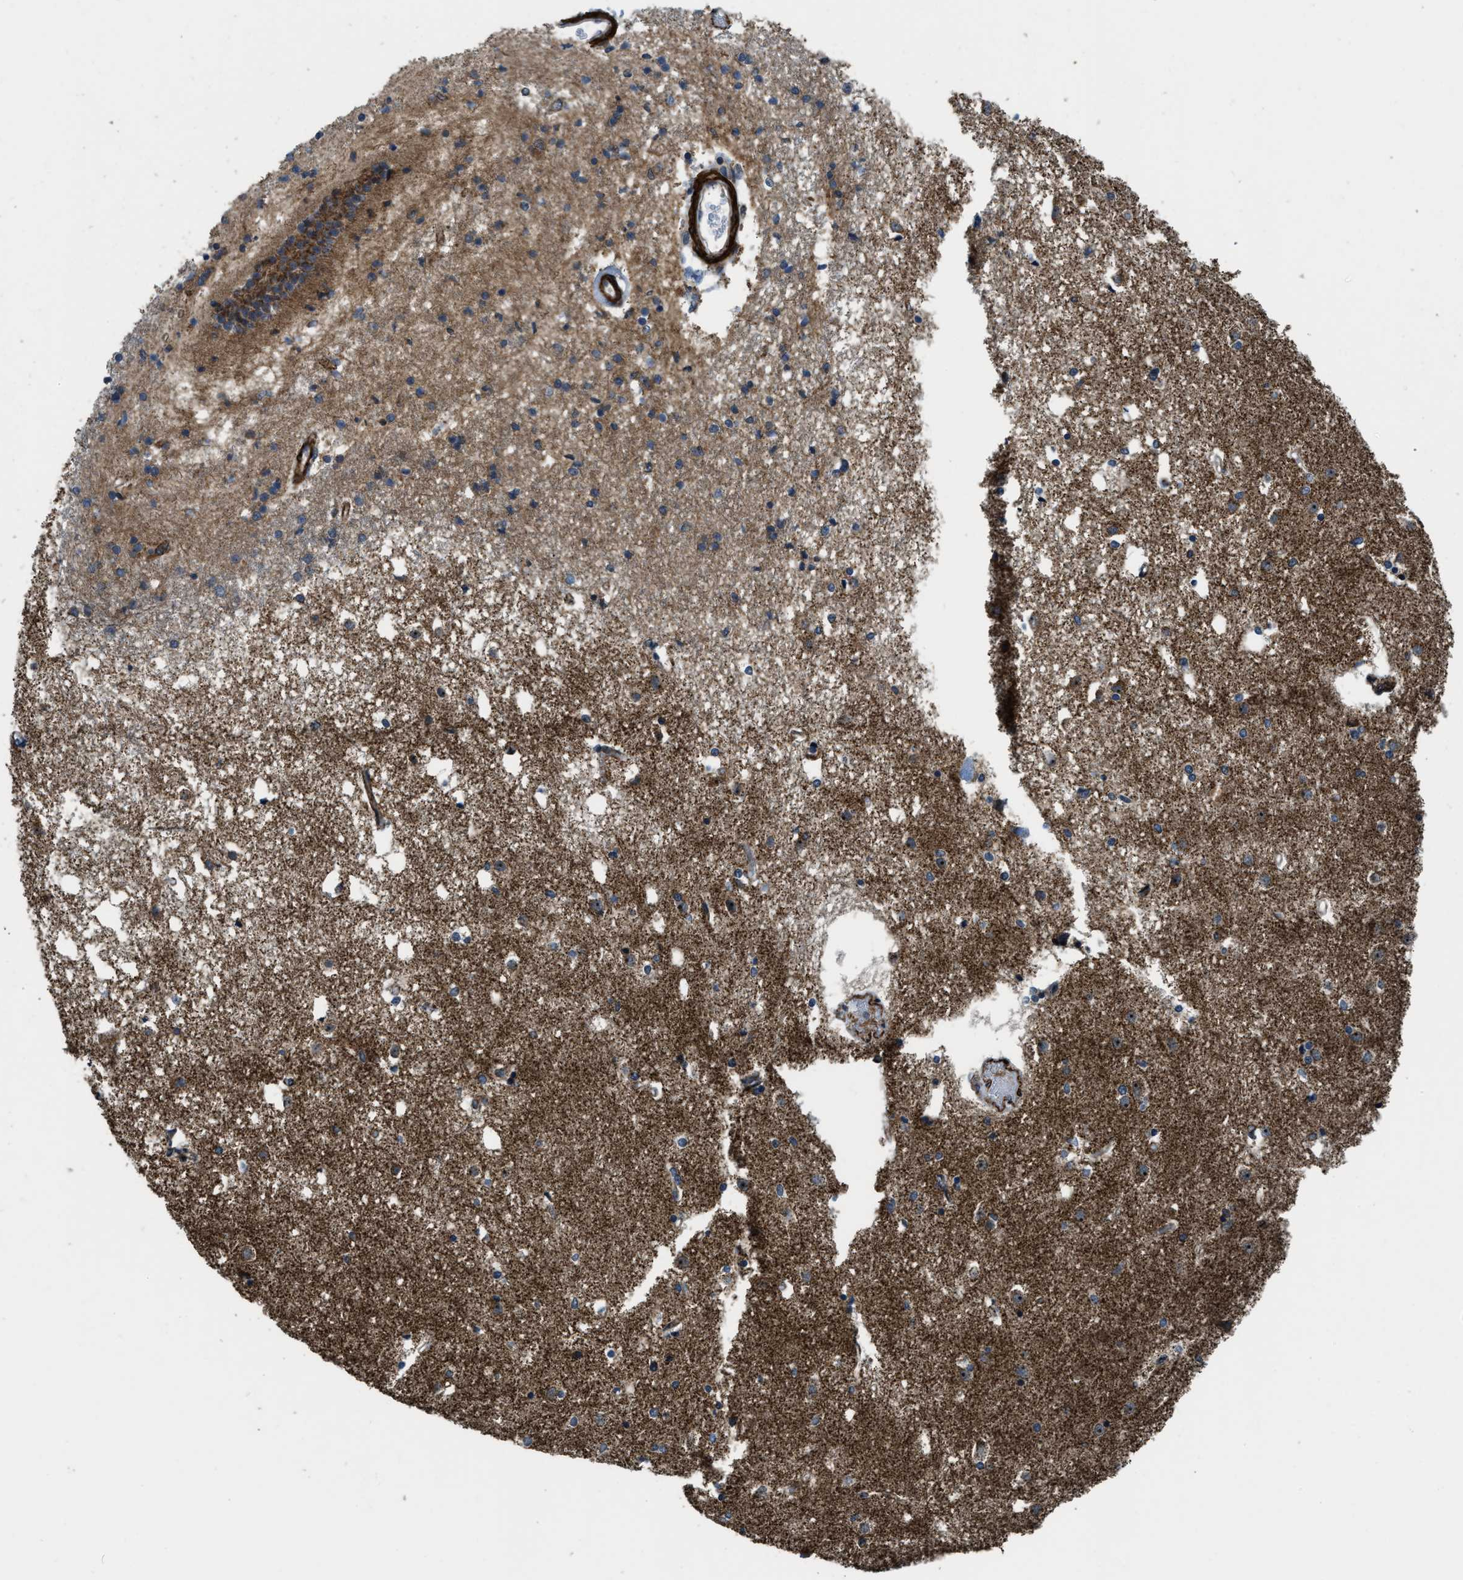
{"staining": {"intensity": "moderate", "quantity": "<25%", "location": "cytoplasmic/membranous"}, "tissue": "caudate", "cell_type": "Glial cells", "image_type": "normal", "snomed": [{"axis": "morphology", "description": "Normal tissue, NOS"}, {"axis": "topography", "description": "Lateral ventricle wall"}], "caption": "Immunohistochemical staining of normal human caudate displays <25% levels of moderate cytoplasmic/membranous protein staining in approximately <25% of glial cells. The staining was performed using DAB (3,3'-diaminobenzidine), with brown indicating positive protein expression. Nuclei are stained blue with hematoxylin.", "gene": "GSDME", "patient": {"sex": "male", "age": 45}}